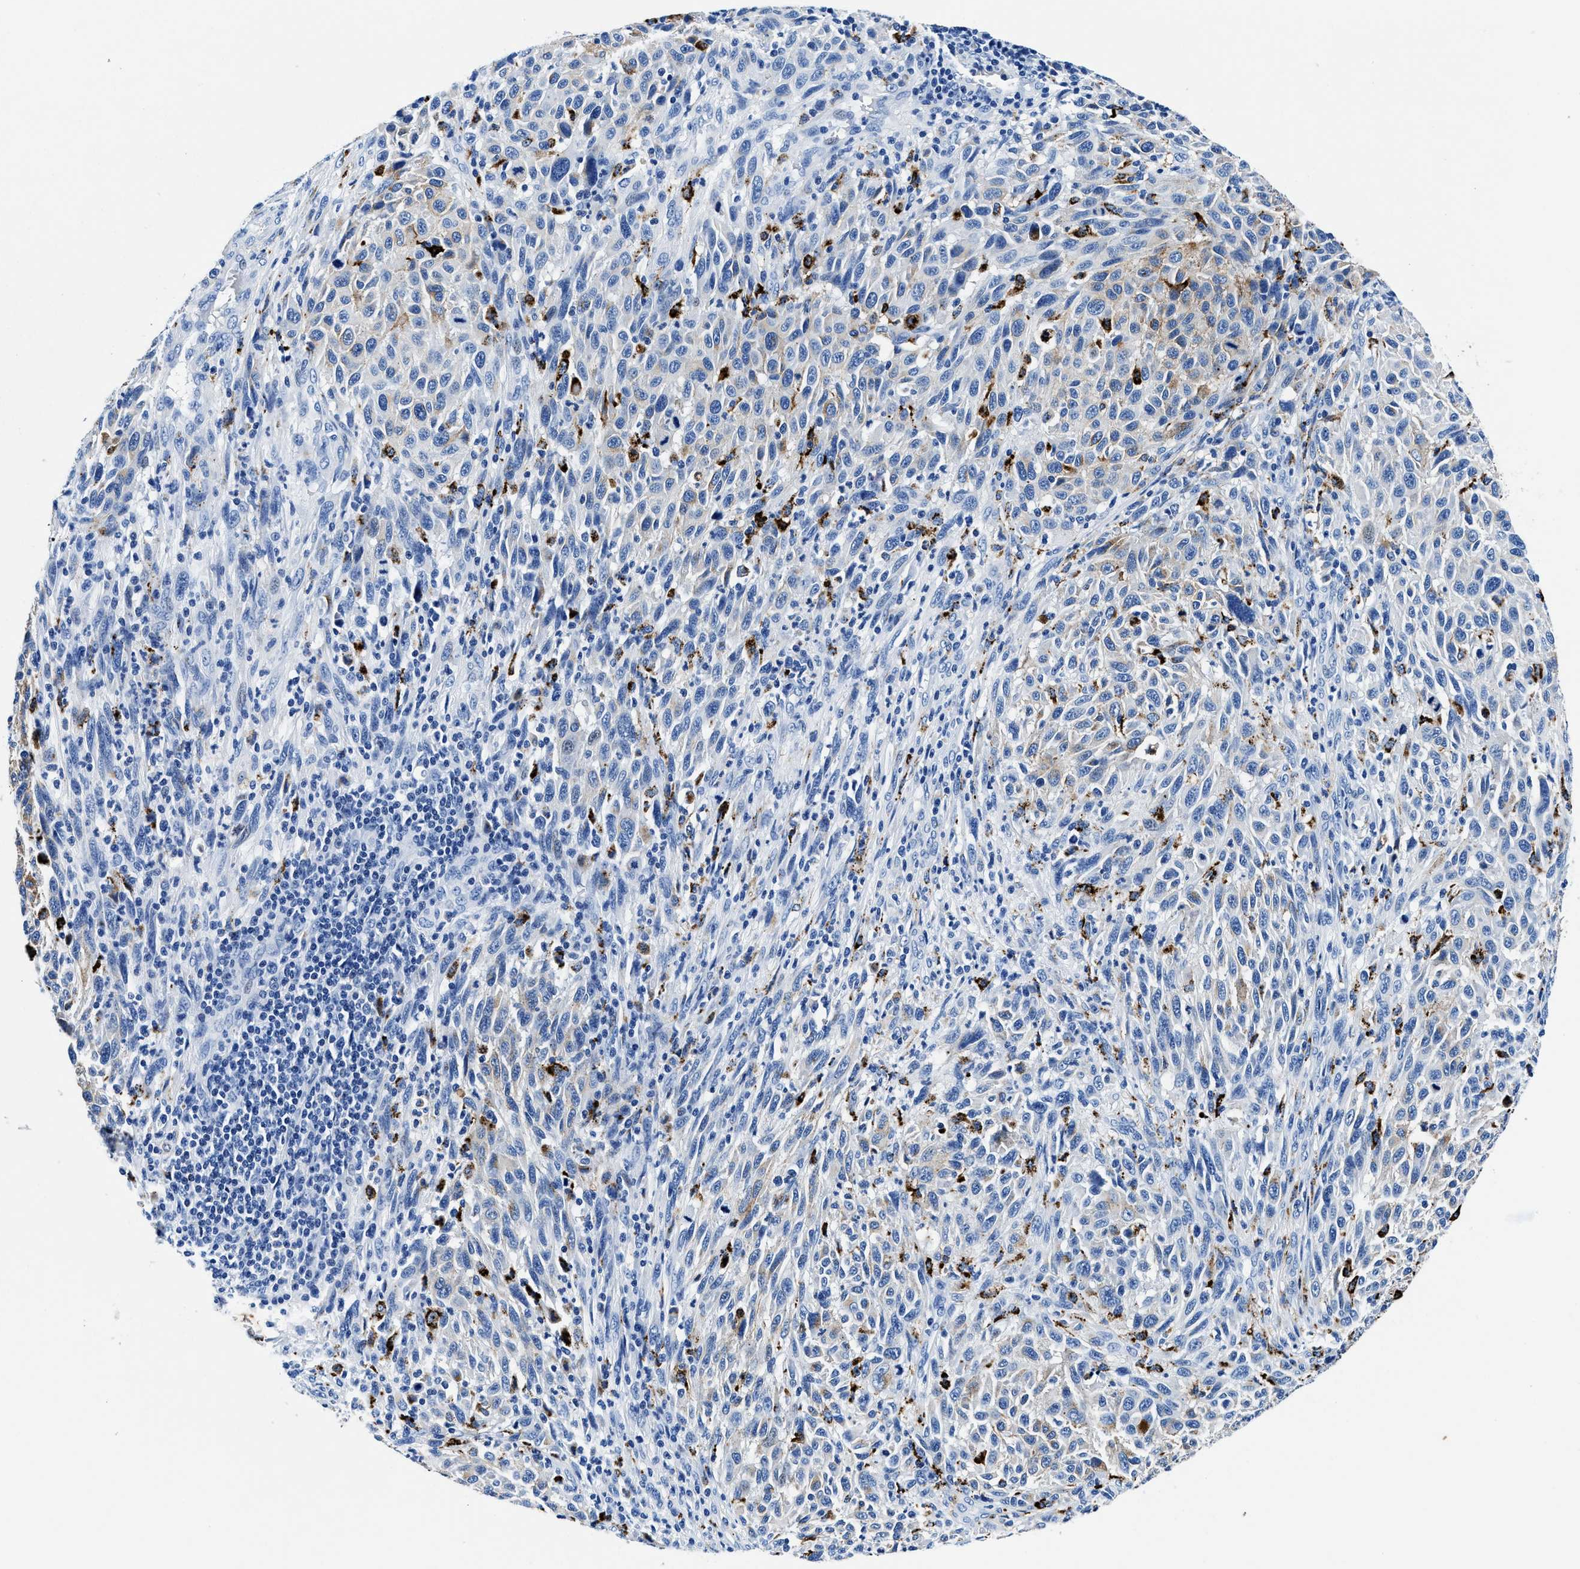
{"staining": {"intensity": "negative", "quantity": "none", "location": "none"}, "tissue": "melanoma", "cell_type": "Tumor cells", "image_type": "cancer", "snomed": [{"axis": "morphology", "description": "Malignant melanoma, Metastatic site"}, {"axis": "topography", "description": "Lymph node"}], "caption": "DAB immunohistochemical staining of human melanoma demonstrates no significant expression in tumor cells.", "gene": "OR14K1", "patient": {"sex": "male", "age": 61}}